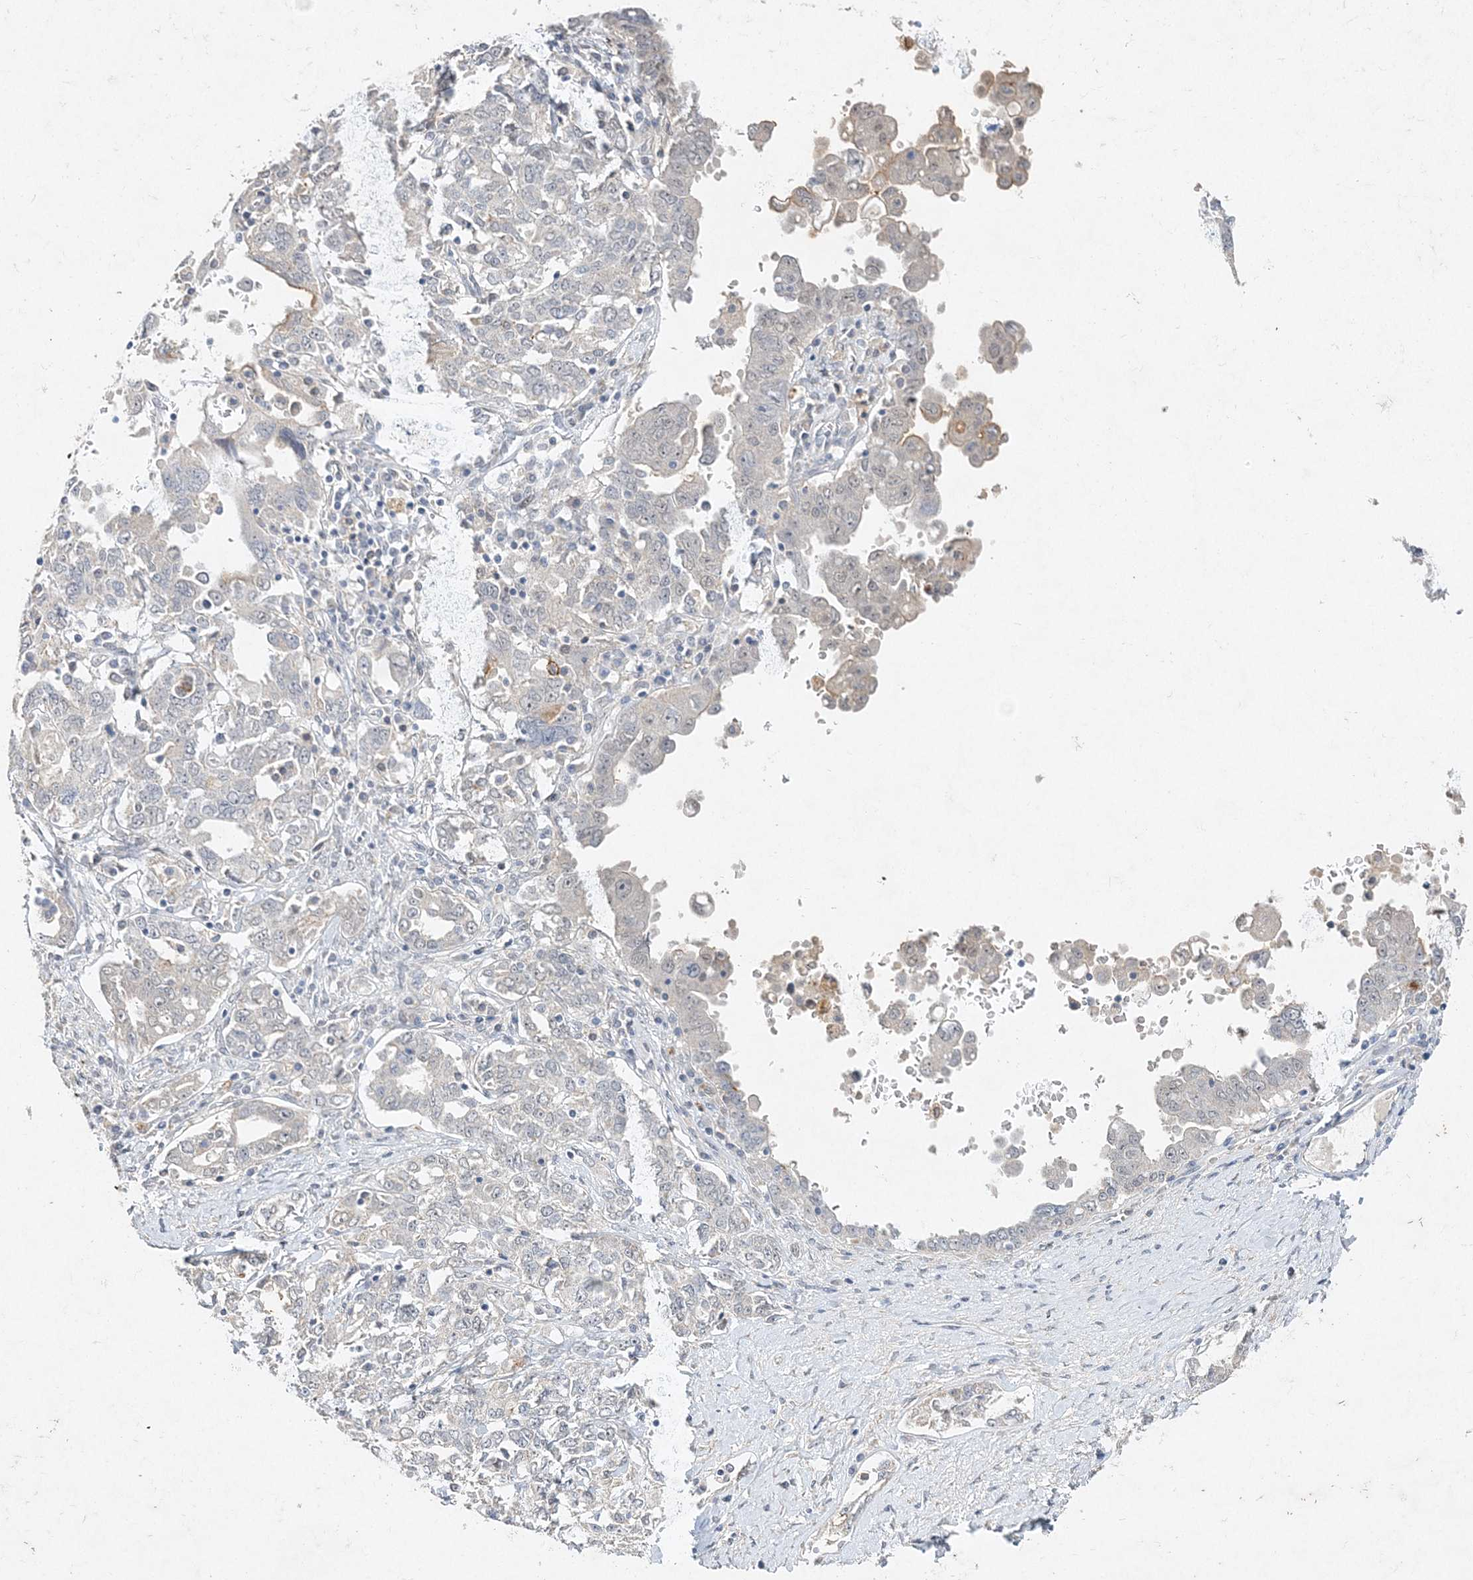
{"staining": {"intensity": "negative", "quantity": "none", "location": "none"}, "tissue": "ovarian cancer", "cell_type": "Tumor cells", "image_type": "cancer", "snomed": [{"axis": "morphology", "description": "Carcinoma, endometroid"}, {"axis": "topography", "description": "Ovary"}], "caption": "An image of ovarian cancer stained for a protein shows no brown staining in tumor cells.", "gene": "MAT2B", "patient": {"sex": "female", "age": 62}}